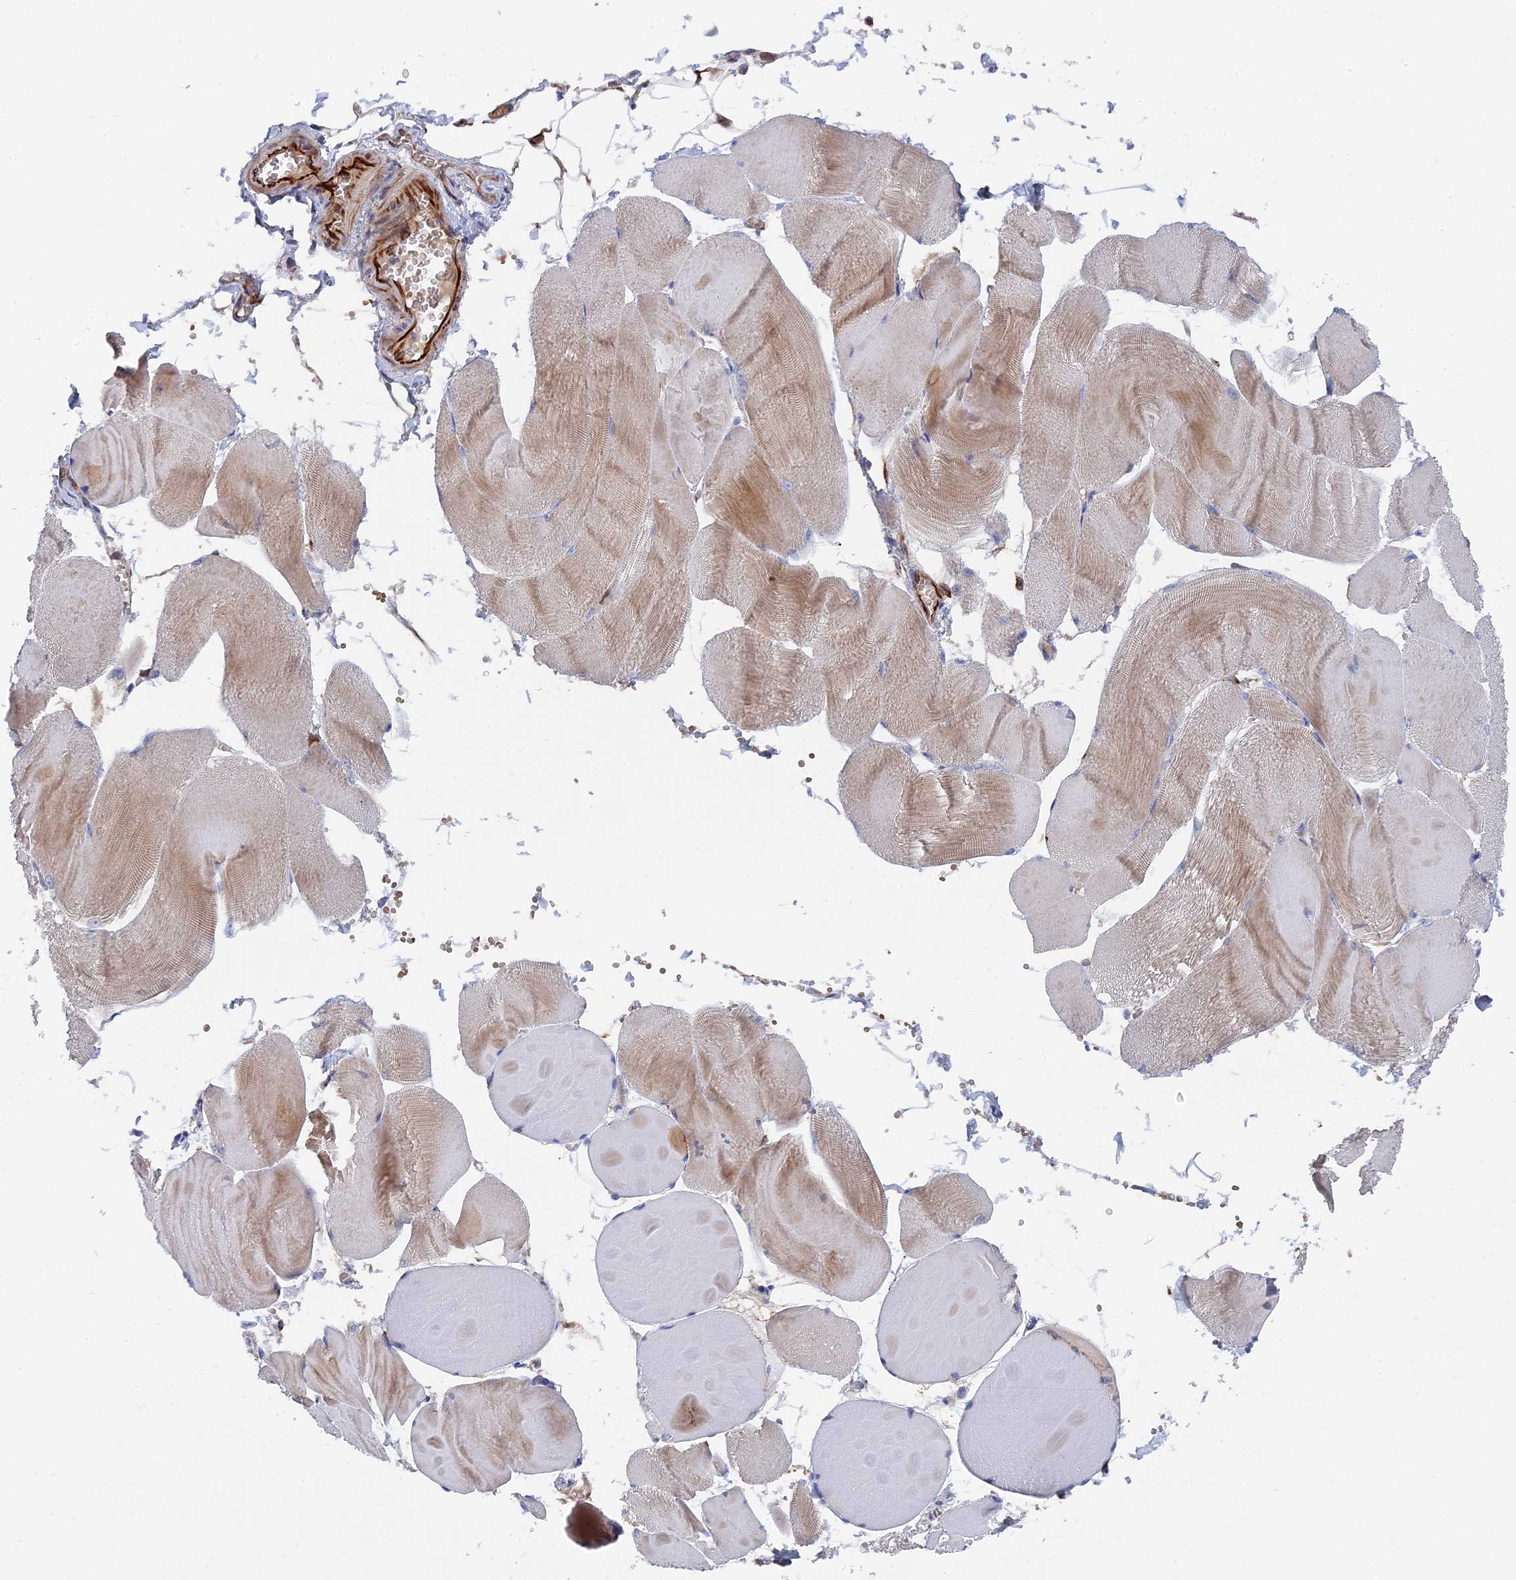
{"staining": {"intensity": "weak", "quantity": "25%-75%", "location": "cytoplasmic/membranous"}, "tissue": "skeletal muscle", "cell_type": "Myocytes", "image_type": "normal", "snomed": [{"axis": "morphology", "description": "Normal tissue, NOS"}, {"axis": "morphology", "description": "Basal cell carcinoma"}, {"axis": "topography", "description": "Skeletal muscle"}], "caption": "DAB (3,3'-diaminobenzidine) immunohistochemical staining of benign skeletal muscle exhibits weak cytoplasmic/membranous protein staining in approximately 25%-75% of myocytes.", "gene": "SMG9", "patient": {"sex": "female", "age": 64}}